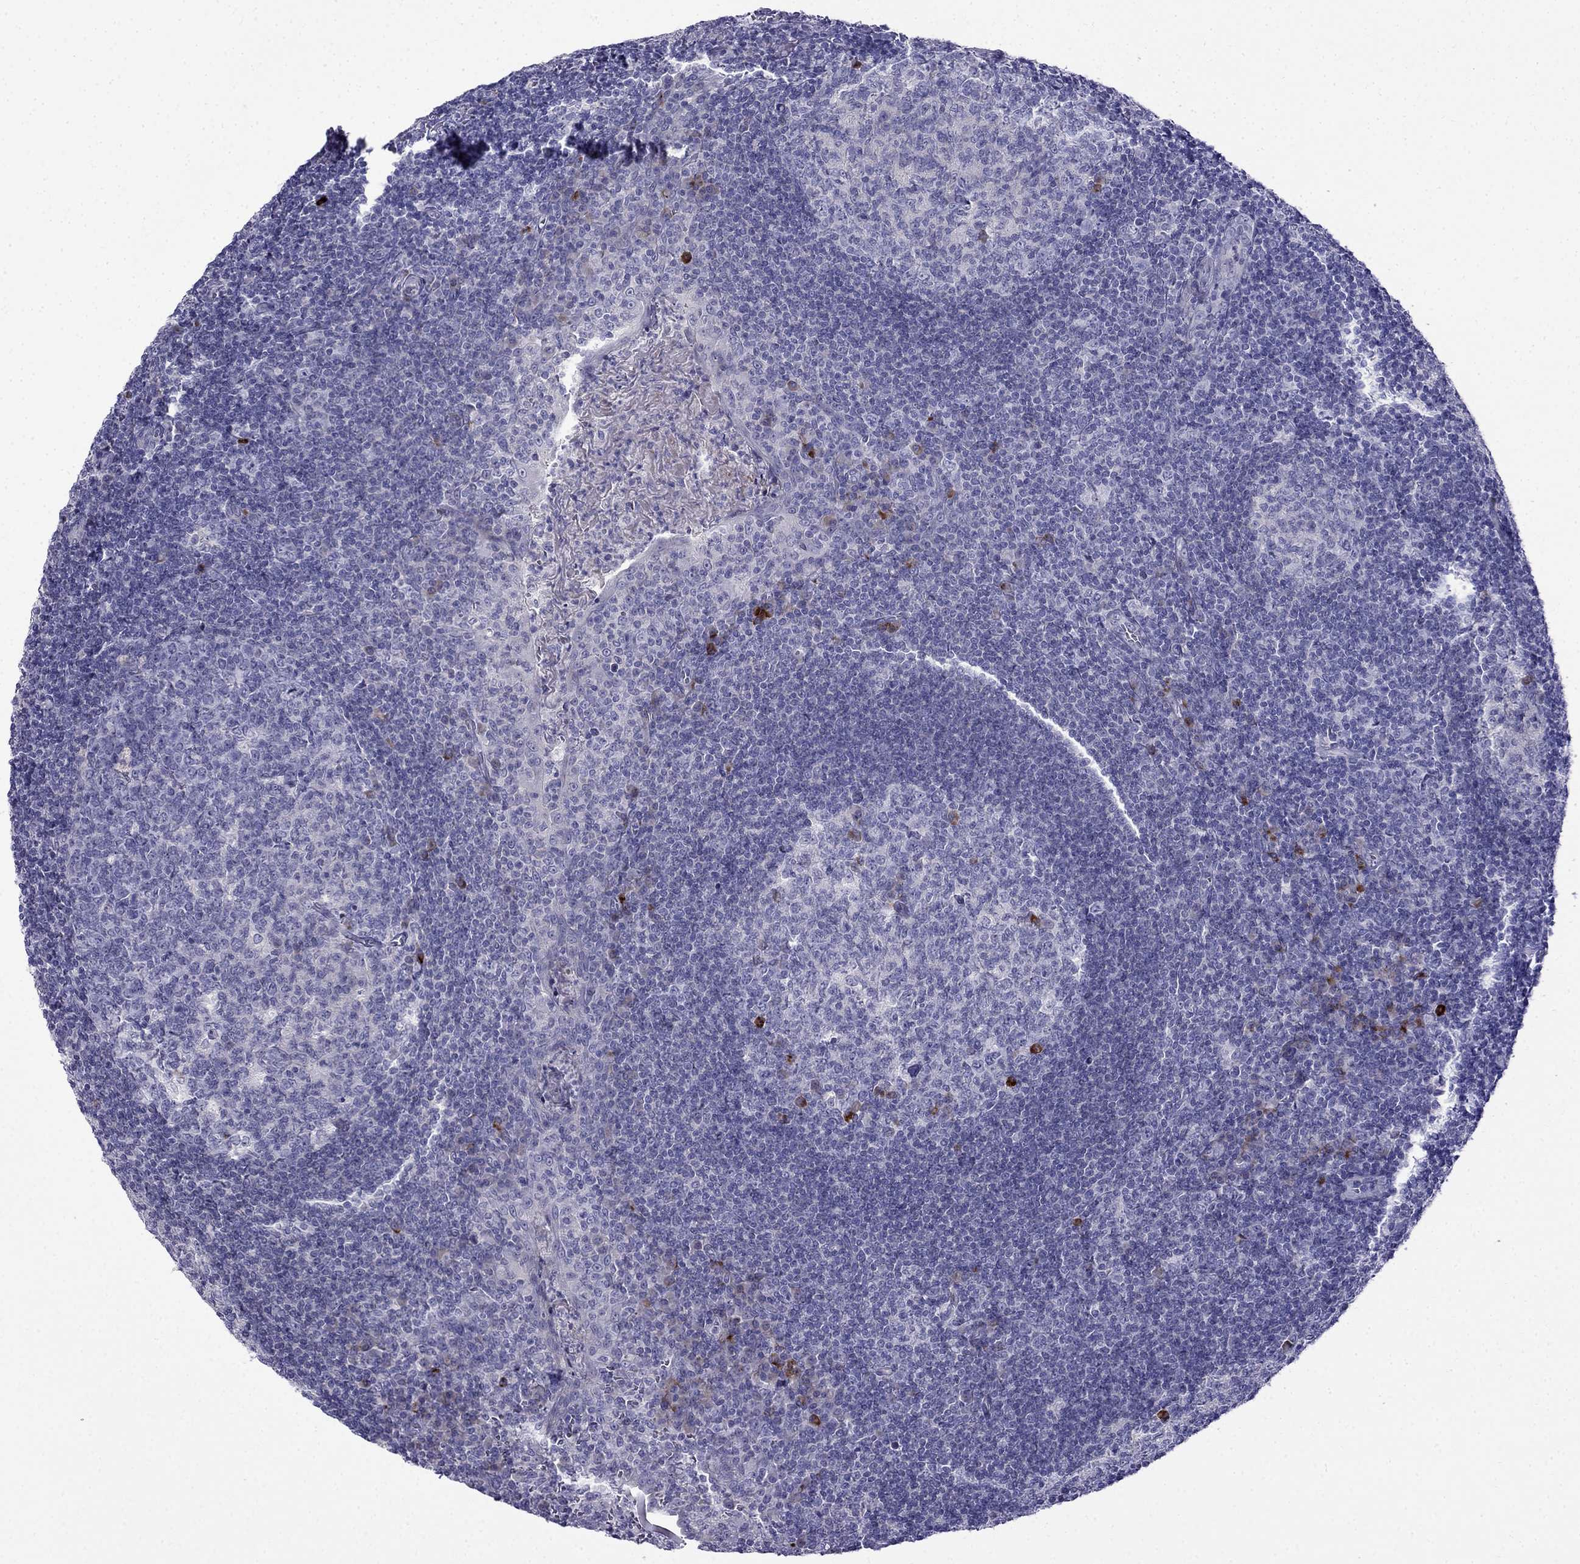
{"staining": {"intensity": "strong", "quantity": "<25%", "location": "cytoplasmic/membranous"}, "tissue": "tonsil", "cell_type": "Germinal center cells", "image_type": "normal", "snomed": [{"axis": "morphology", "description": "Normal tissue, NOS"}, {"axis": "topography", "description": "Tonsil"}], "caption": "Immunohistochemistry (IHC) histopathology image of unremarkable tonsil: tonsil stained using IHC exhibits medium levels of strong protein expression localized specifically in the cytoplasmic/membranous of germinal center cells, appearing as a cytoplasmic/membranous brown color.", "gene": "PATE1", "patient": {"sex": "female", "age": 12}}